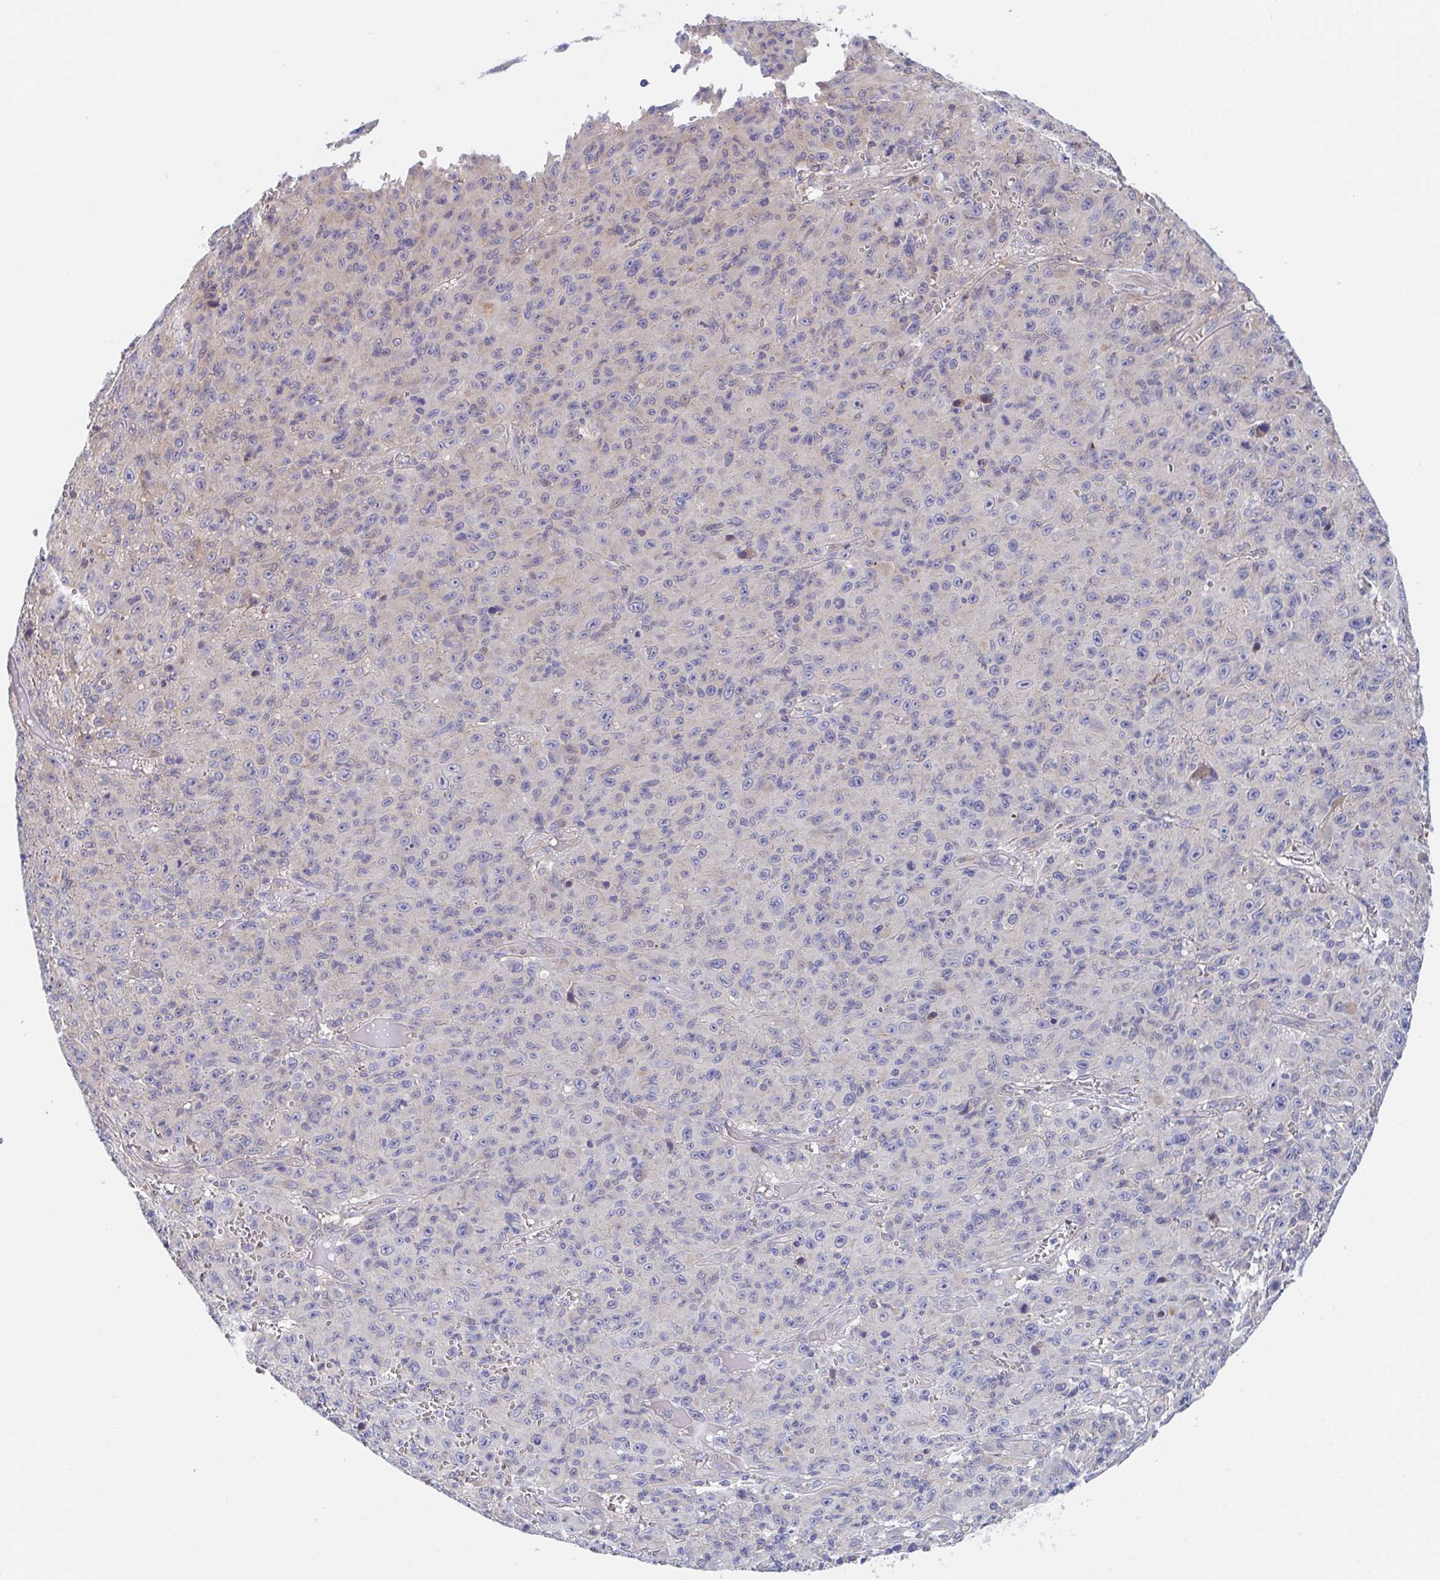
{"staining": {"intensity": "negative", "quantity": "none", "location": "none"}, "tissue": "melanoma", "cell_type": "Tumor cells", "image_type": "cancer", "snomed": [{"axis": "morphology", "description": "Malignant melanoma, NOS"}, {"axis": "topography", "description": "Skin"}], "caption": "High magnification brightfield microscopy of melanoma stained with DAB (brown) and counterstained with hematoxylin (blue): tumor cells show no significant positivity. The staining was performed using DAB to visualize the protein expression in brown, while the nuclei were stained in blue with hematoxylin (Magnification: 20x).", "gene": "P2RX3", "patient": {"sex": "male", "age": 46}}